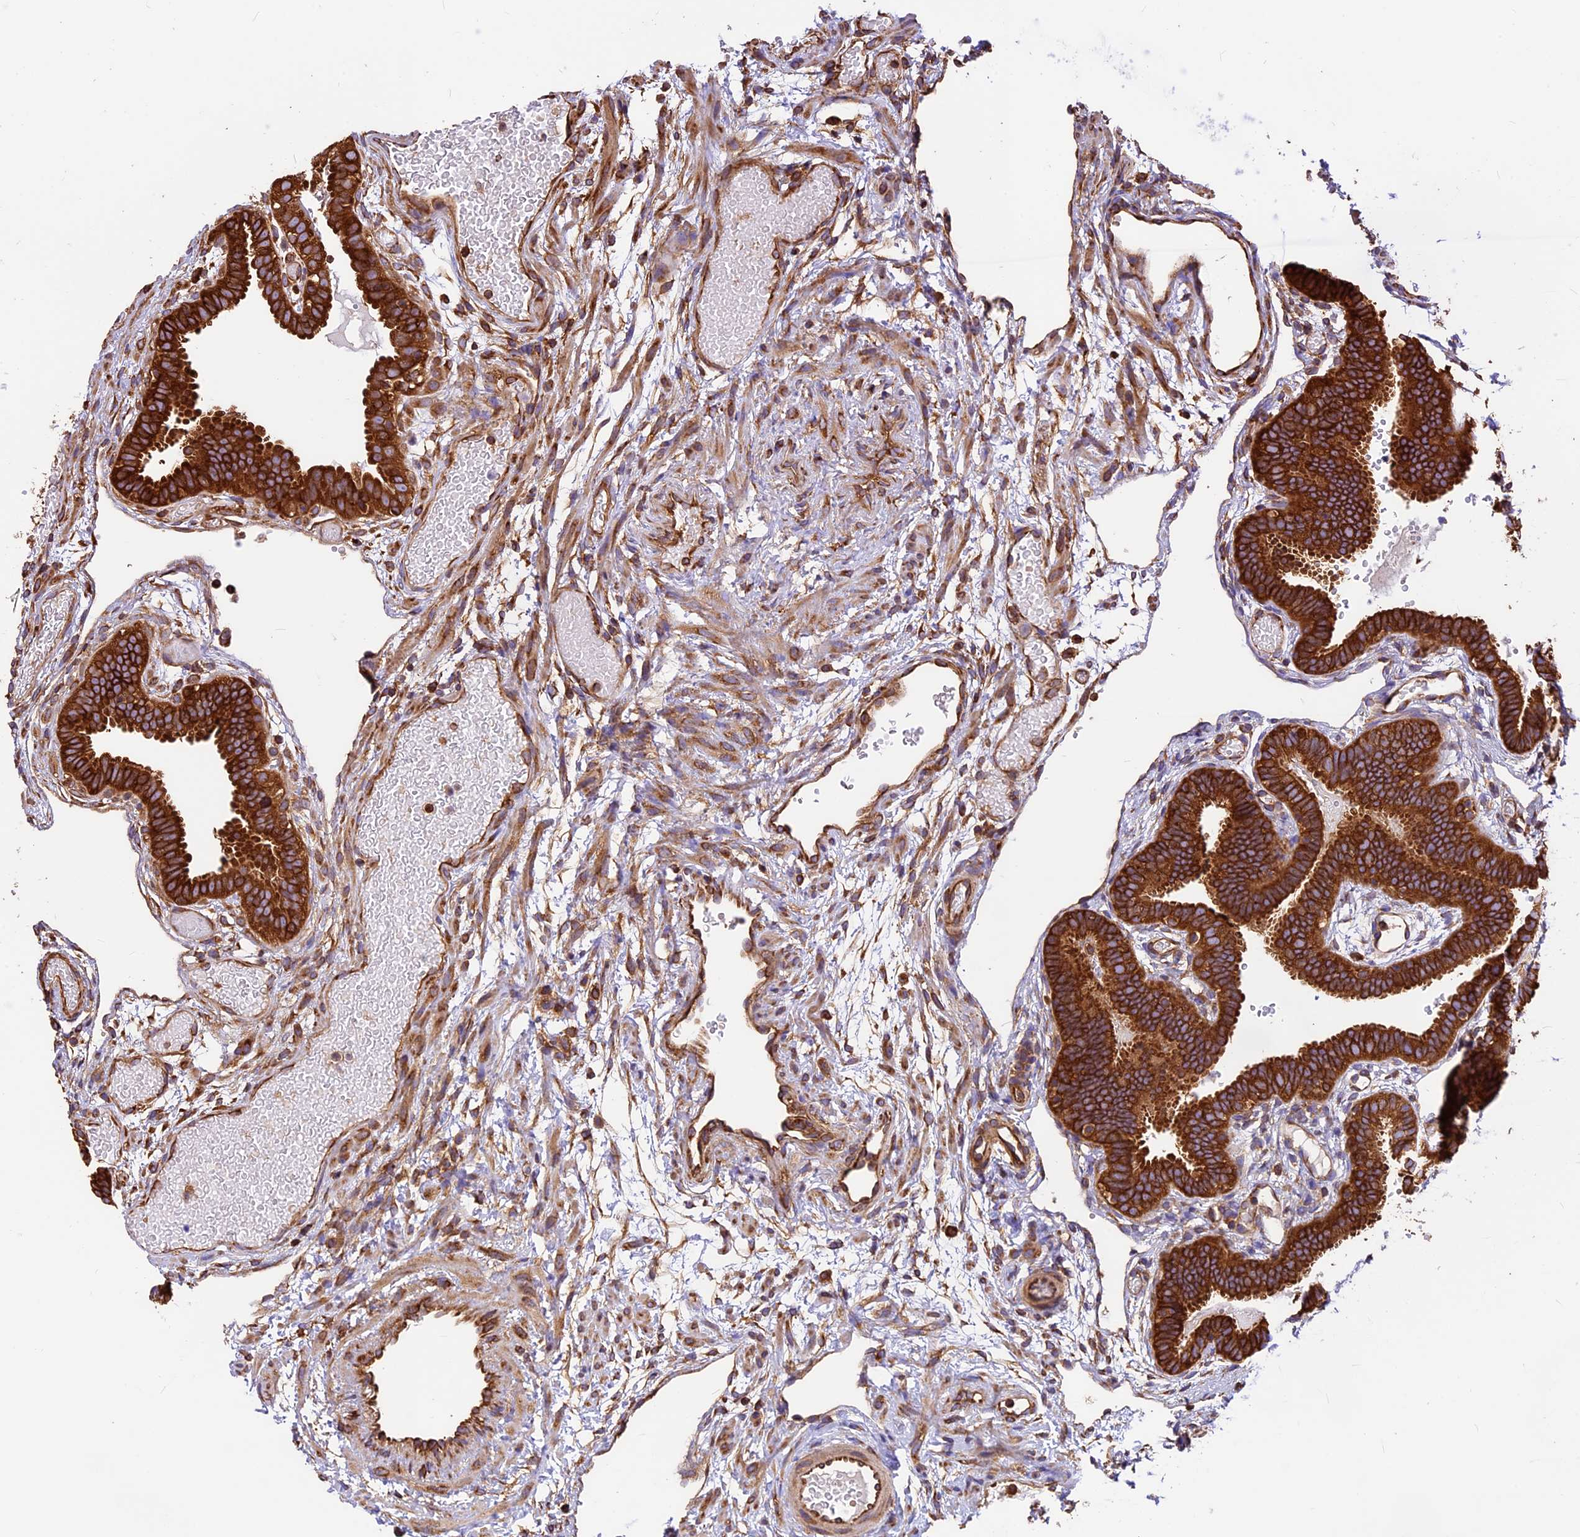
{"staining": {"intensity": "strong", "quantity": ">75%", "location": "cytoplasmic/membranous"}, "tissue": "fallopian tube", "cell_type": "Glandular cells", "image_type": "normal", "snomed": [{"axis": "morphology", "description": "Normal tissue, NOS"}, {"axis": "topography", "description": "Fallopian tube"}], "caption": "The photomicrograph displays staining of unremarkable fallopian tube, revealing strong cytoplasmic/membranous protein positivity (brown color) within glandular cells. (DAB = brown stain, brightfield microscopy at high magnification).", "gene": "KARS1", "patient": {"sex": "female", "age": 37}}